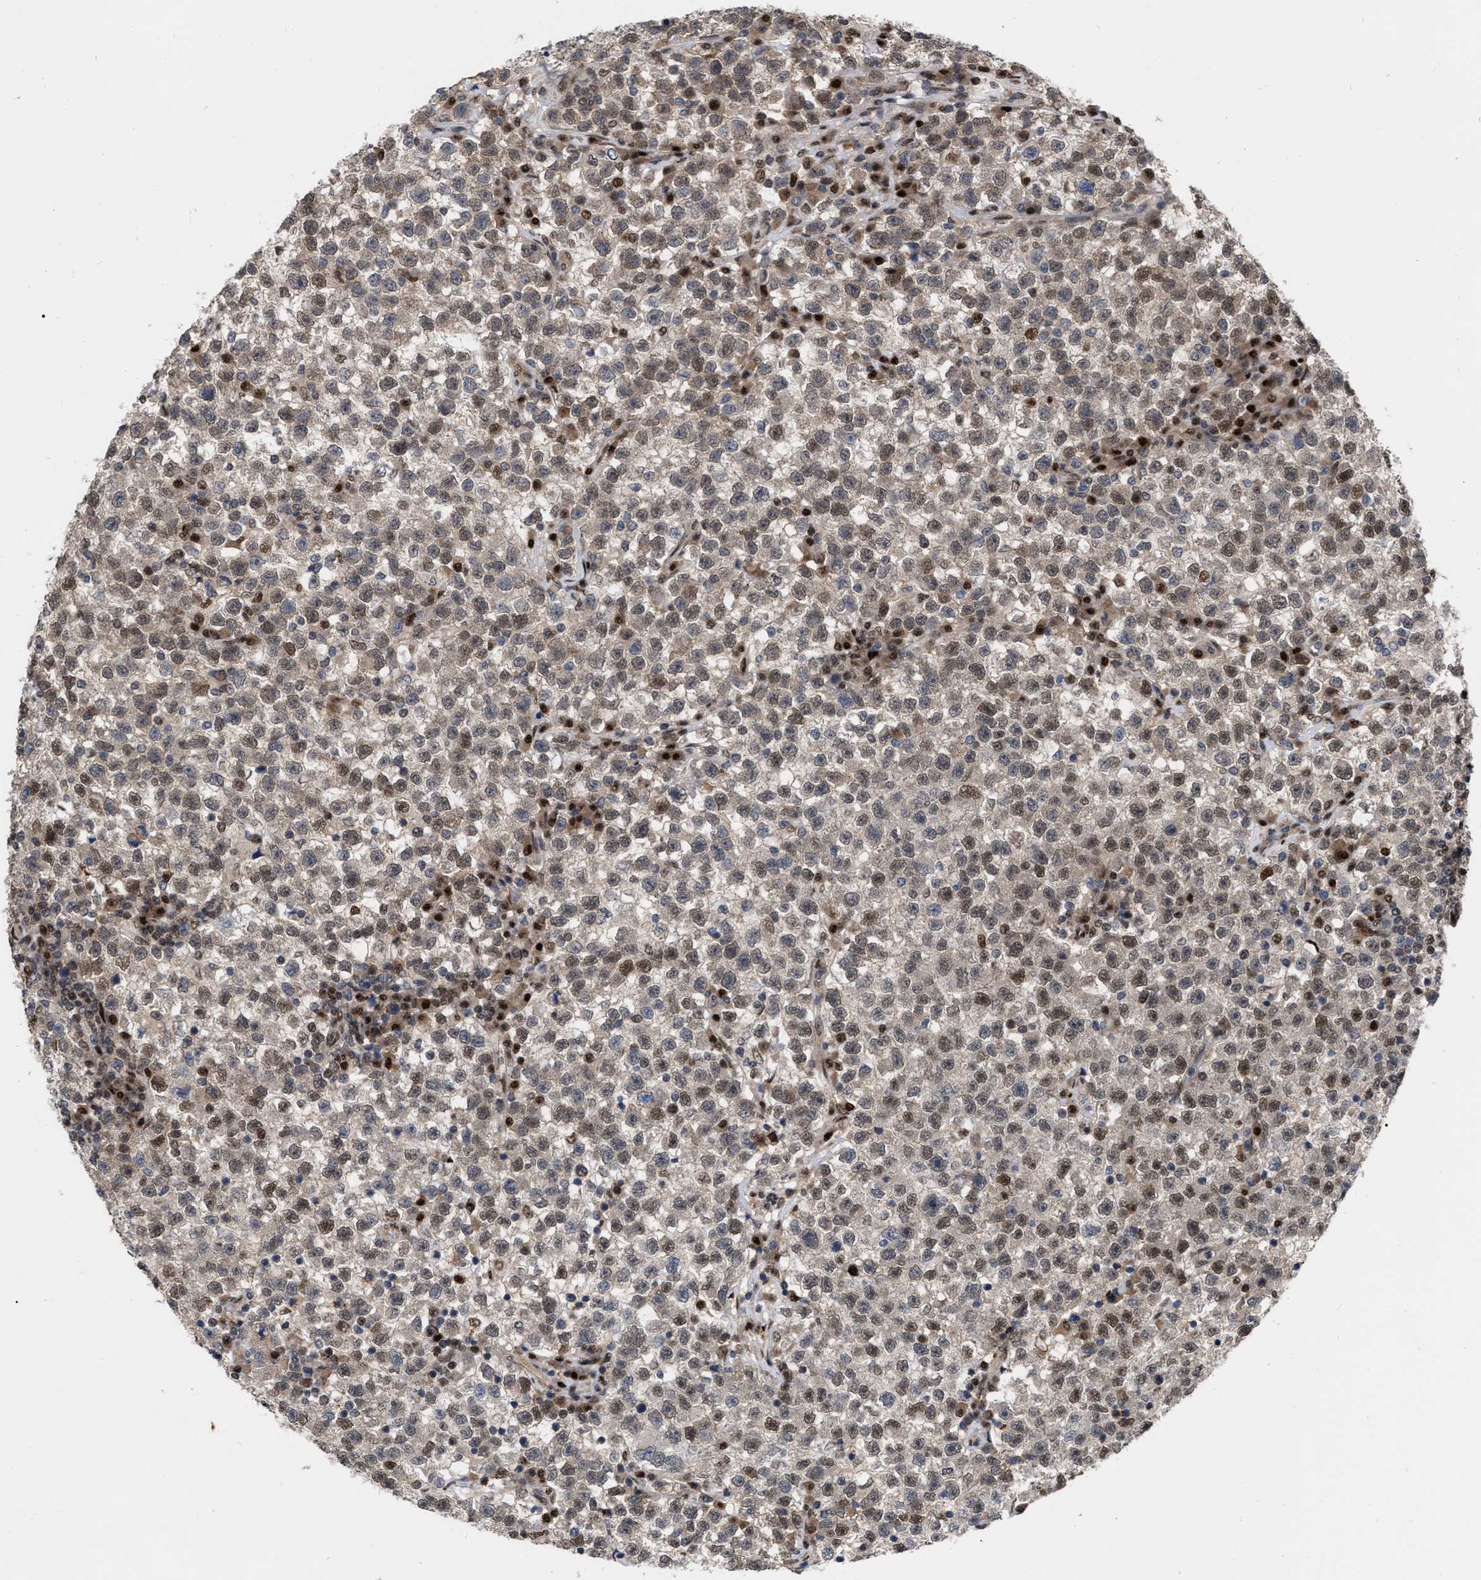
{"staining": {"intensity": "weak", "quantity": "25%-75%", "location": "cytoplasmic/membranous,nuclear"}, "tissue": "testis cancer", "cell_type": "Tumor cells", "image_type": "cancer", "snomed": [{"axis": "morphology", "description": "Seminoma, NOS"}, {"axis": "topography", "description": "Testis"}], "caption": "The photomicrograph reveals a brown stain indicating the presence of a protein in the cytoplasmic/membranous and nuclear of tumor cells in testis seminoma. (DAB (3,3'-diaminobenzidine) IHC with brightfield microscopy, high magnification).", "gene": "MDM4", "patient": {"sex": "male", "age": 22}}